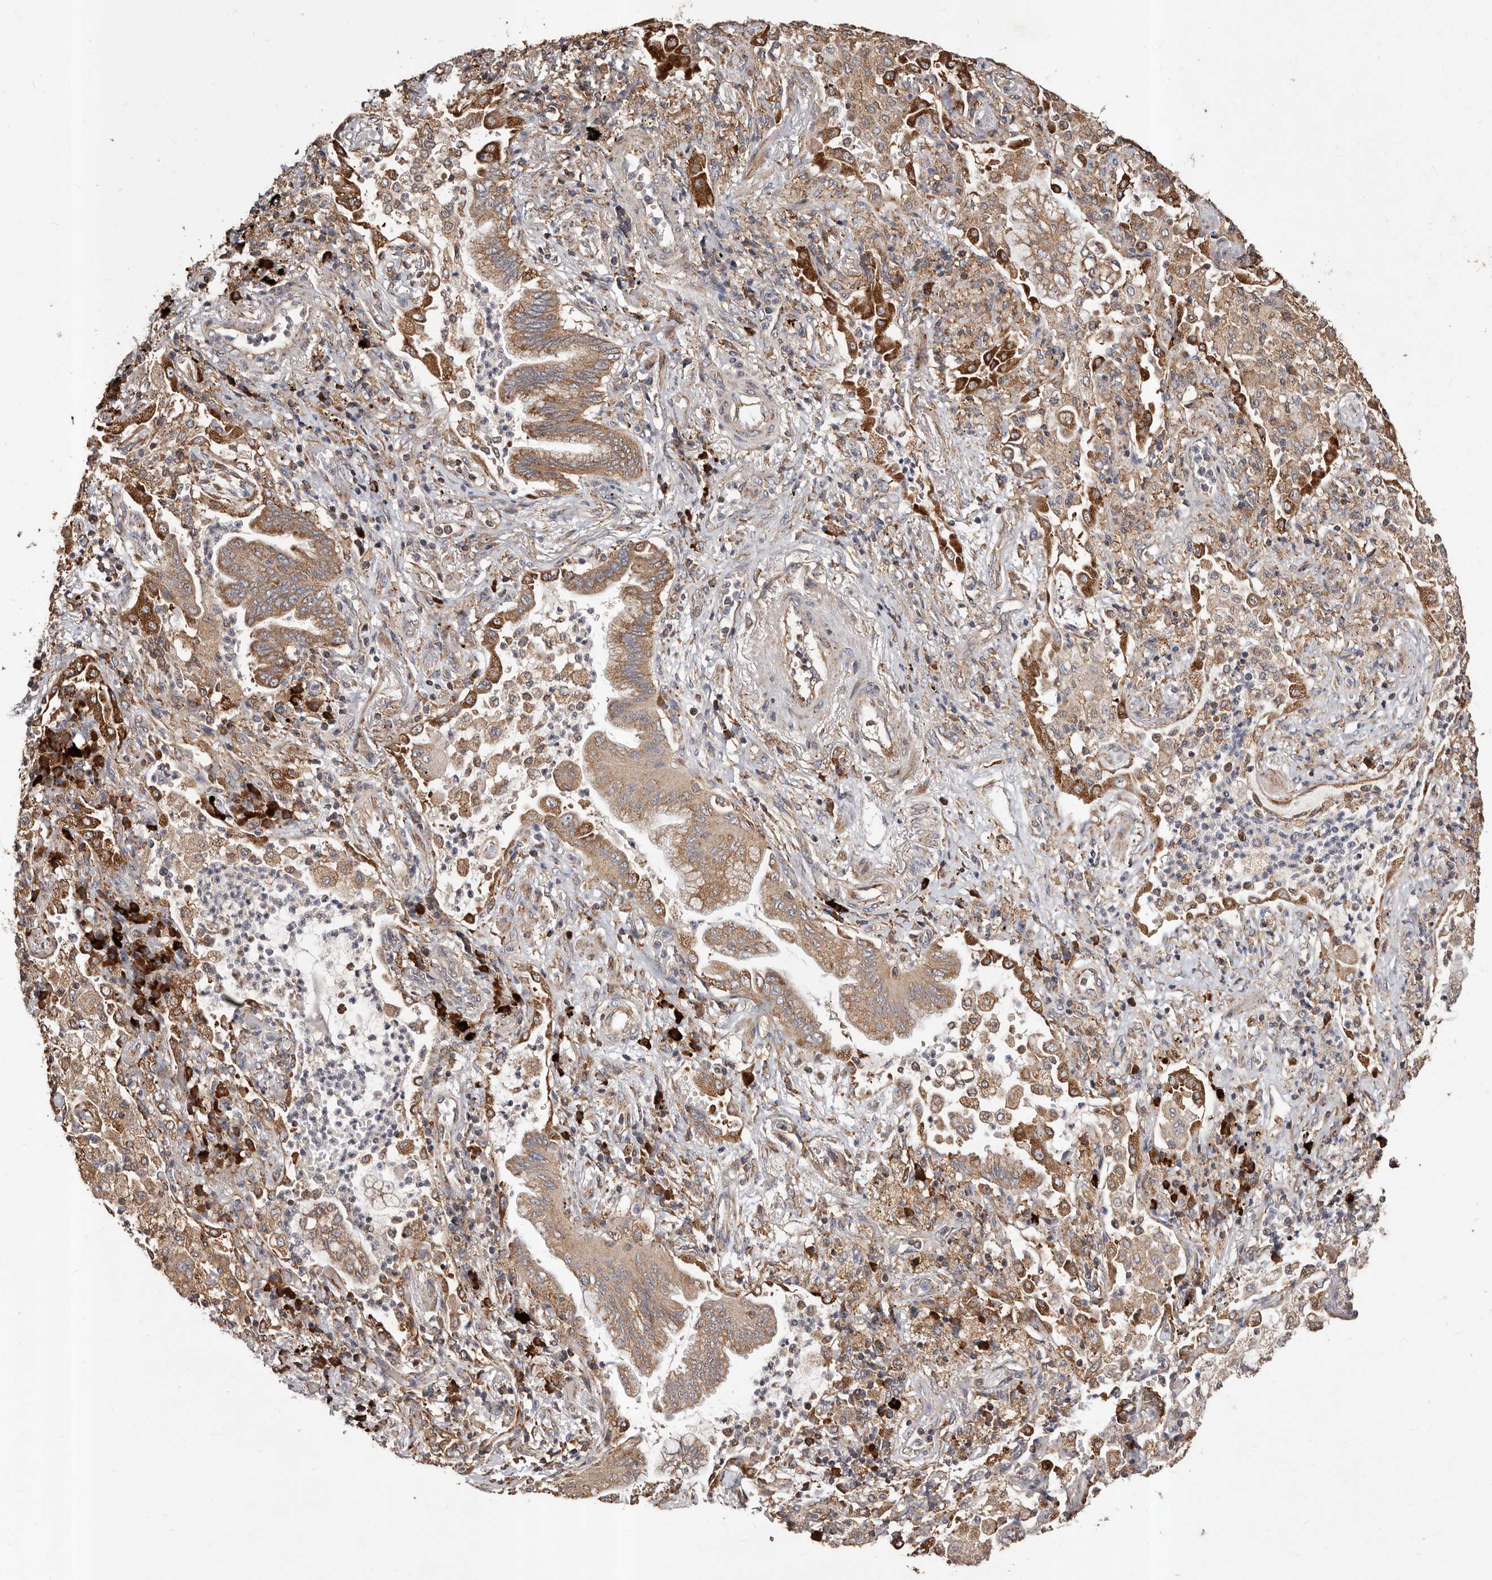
{"staining": {"intensity": "moderate", "quantity": ">75%", "location": "cytoplasmic/membranous"}, "tissue": "bronchus", "cell_type": "Respiratory epithelial cells", "image_type": "normal", "snomed": [{"axis": "morphology", "description": "Normal tissue, NOS"}, {"axis": "morphology", "description": "Adenocarcinoma, NOS"}, {"axis": "topography", "description": "Bronchus"}, {"axis": "topography", "description": "Lung"}], "caption": "Normal bronchus exhibits moderate cytoplasmic/membranous staining in approximately >75% of respiratory epithelial cells, visualized by immunohistochemistry.", "gene": "STEAP2", "patient": {"sex": "female", "age": 70}}